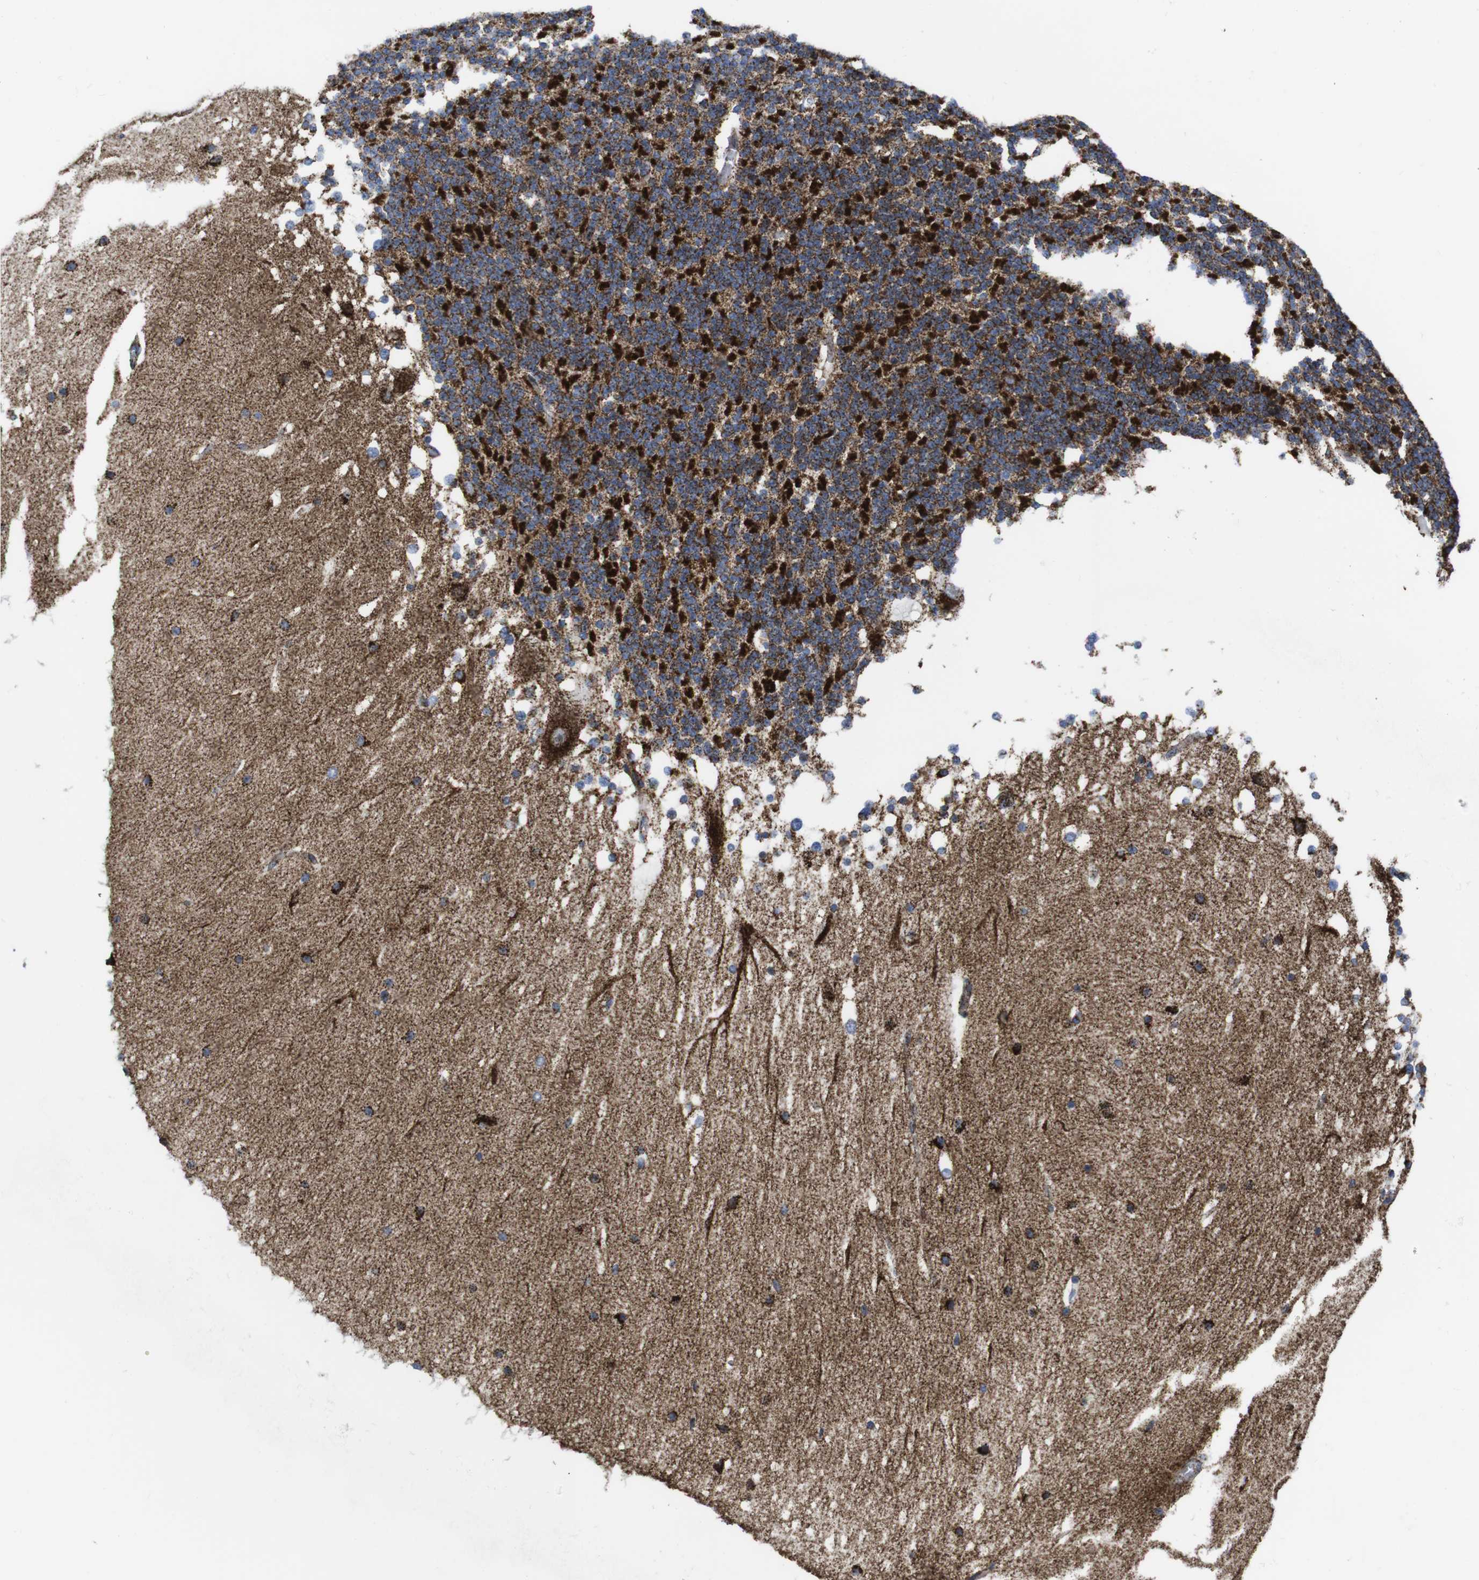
{"staining": {"intensity": "strong", "quantity": ">75%", "location": "cytoplasmic/membranous"}, "tissue": "cerebellum", "cell_type": "Cells in granular layer", "image_type": "normal", "snomed": [{"axis": "morphology", "description": "Normal tissue, NOS"}, {"axis": "topography", "description": "Cerebellum"}], "caption": "Immunohistochemistry of benign human cerebellum shows high levels of strong cytoplasmic/membranous expression in approximately >75% of cells in granular layer. (DAB (3,3'-diaminobenzidine) IHC with brightfield microscopy, high magnification).", "gene": "TMEM192", "patient": {"sex": "female", "age": 19}}